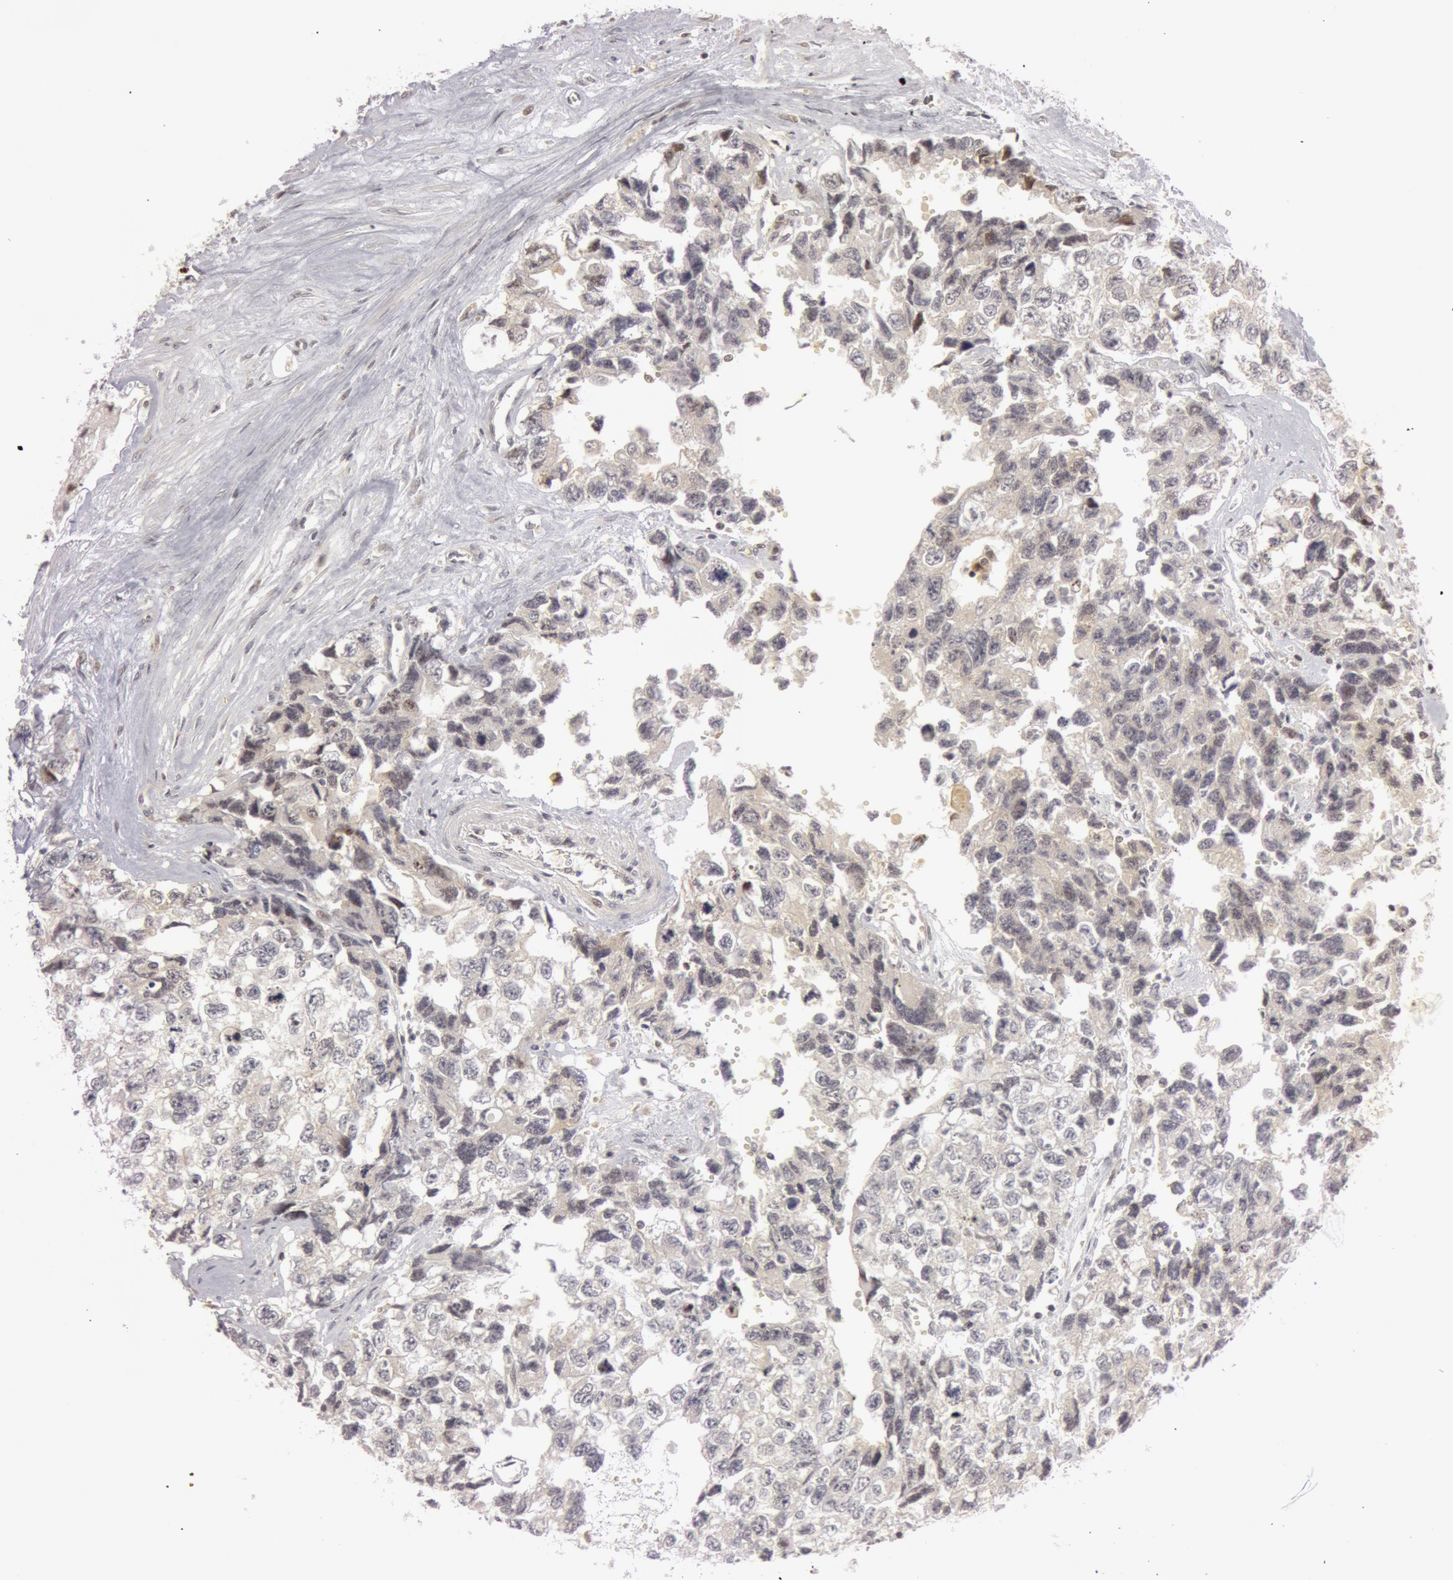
{"staining": {"intensity": "negative", "quantity": "none", "location": "none"}, "tissue": "testis cancer", "cell_type": "Tumor cells", "image_type": "cancer", "snomed": [{"axis": "morphology", "description": "Carcinoma, Embryonal, NOS"}, {"axis": "topography", "description": "Testis"}], "caption": "A histopathology image of human testis cancer (embryonal carcinoma) is negative for staining in tumor cells.", "gene": "OASL", "patient": {"sex": "male", "age": 31}}